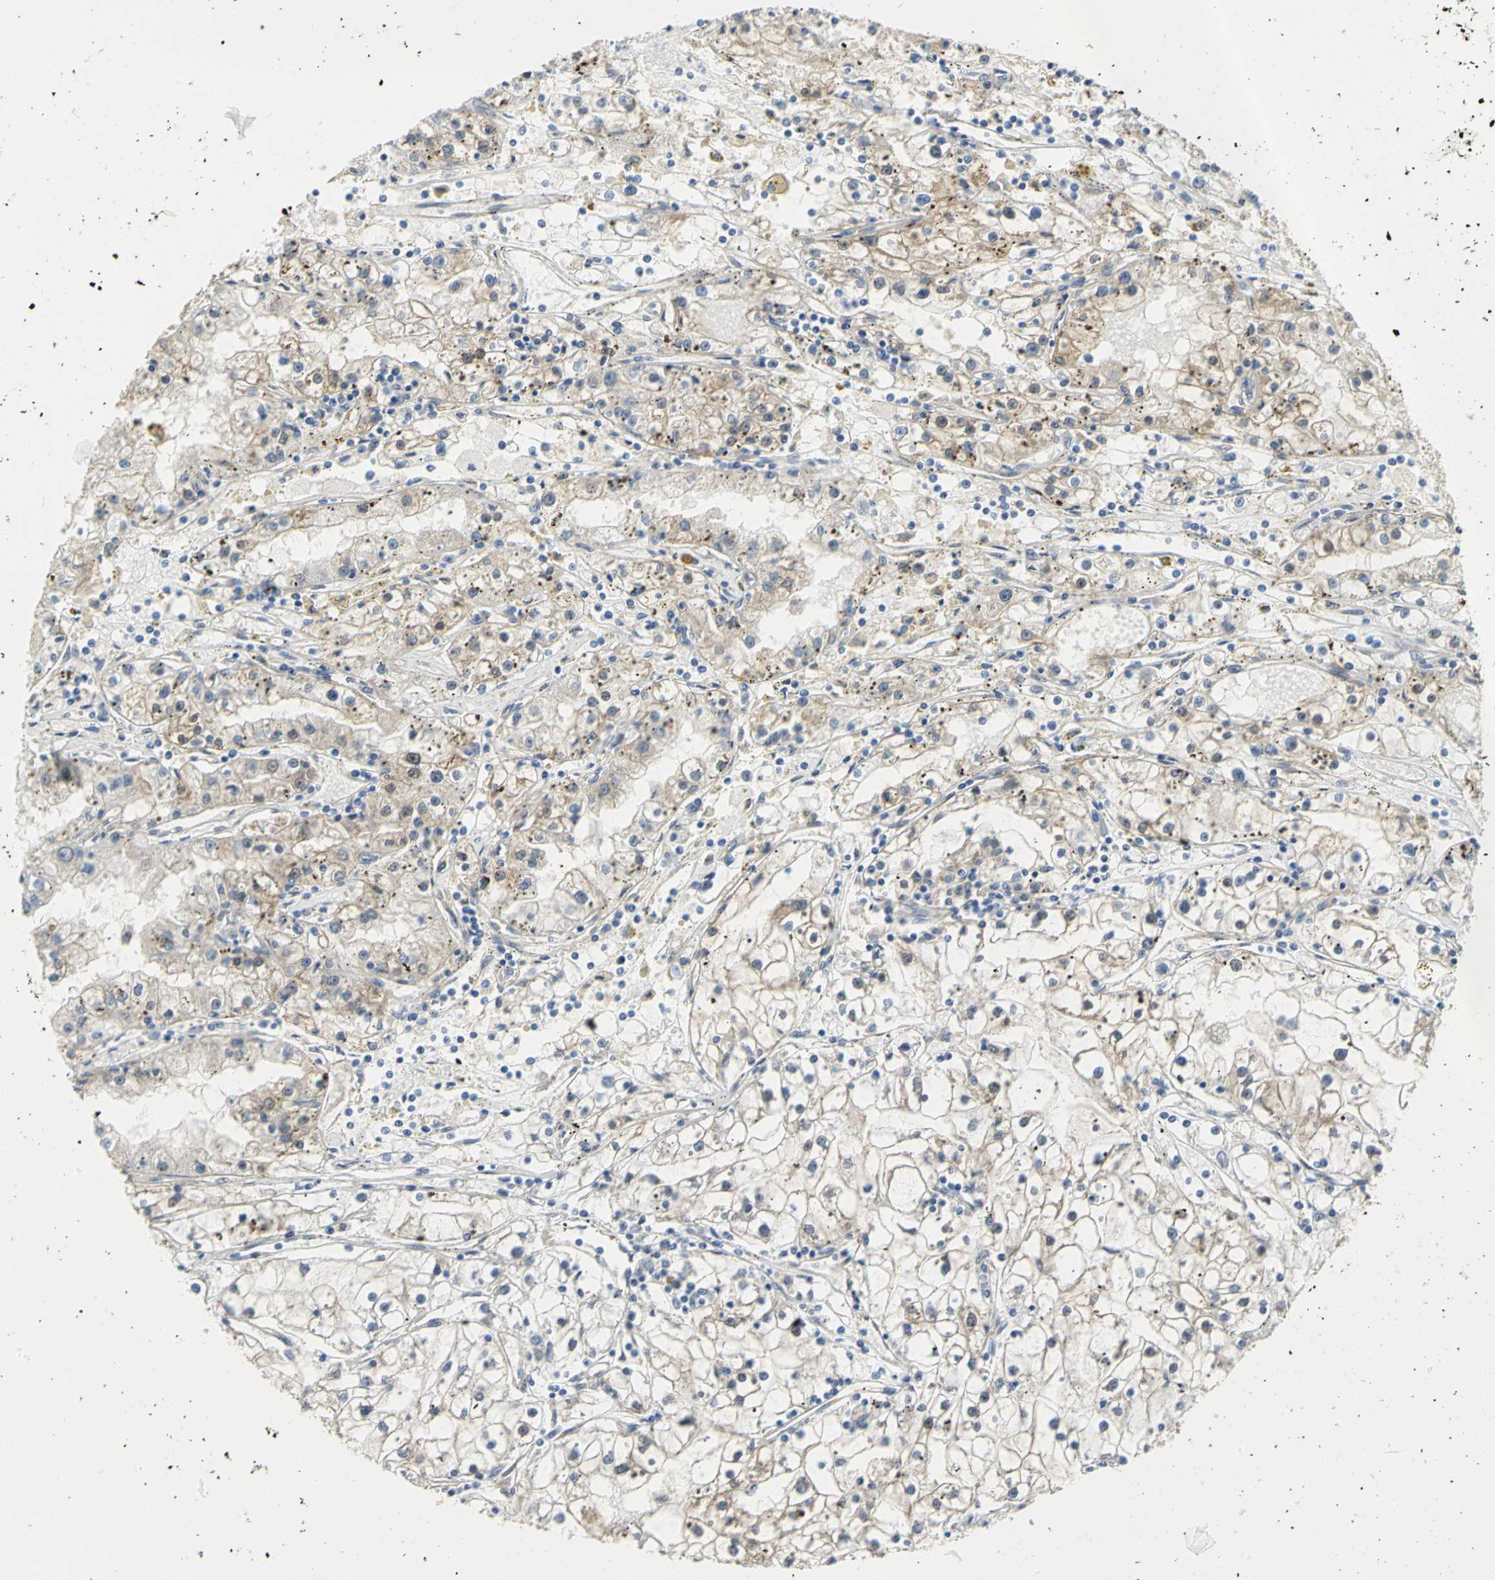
{"staining": {"intensity": "weak", "quantity": "<25%", "location": "cytoplasmic/membranous"}, "tissue": "renal cancer", "cell_type": "Tumor cells", "image_type": "cancer", "snomed": [{"axis": "morphology", "description": "Adenocarcinoma, NOS"}, {"axis": "topography", "description": "Kidney"}], "caption": "Immunohistochemistry micrograph of human renal adenocarcinoma stained for a protein (brown), which exhibits no expression in tumor cells. (Brightfield microscopy of DAB (3,3'-diaminobenzidine) IHC at high magnification).", "gene": "PGM3", "patient": {"sex": "male", "age": 56}}